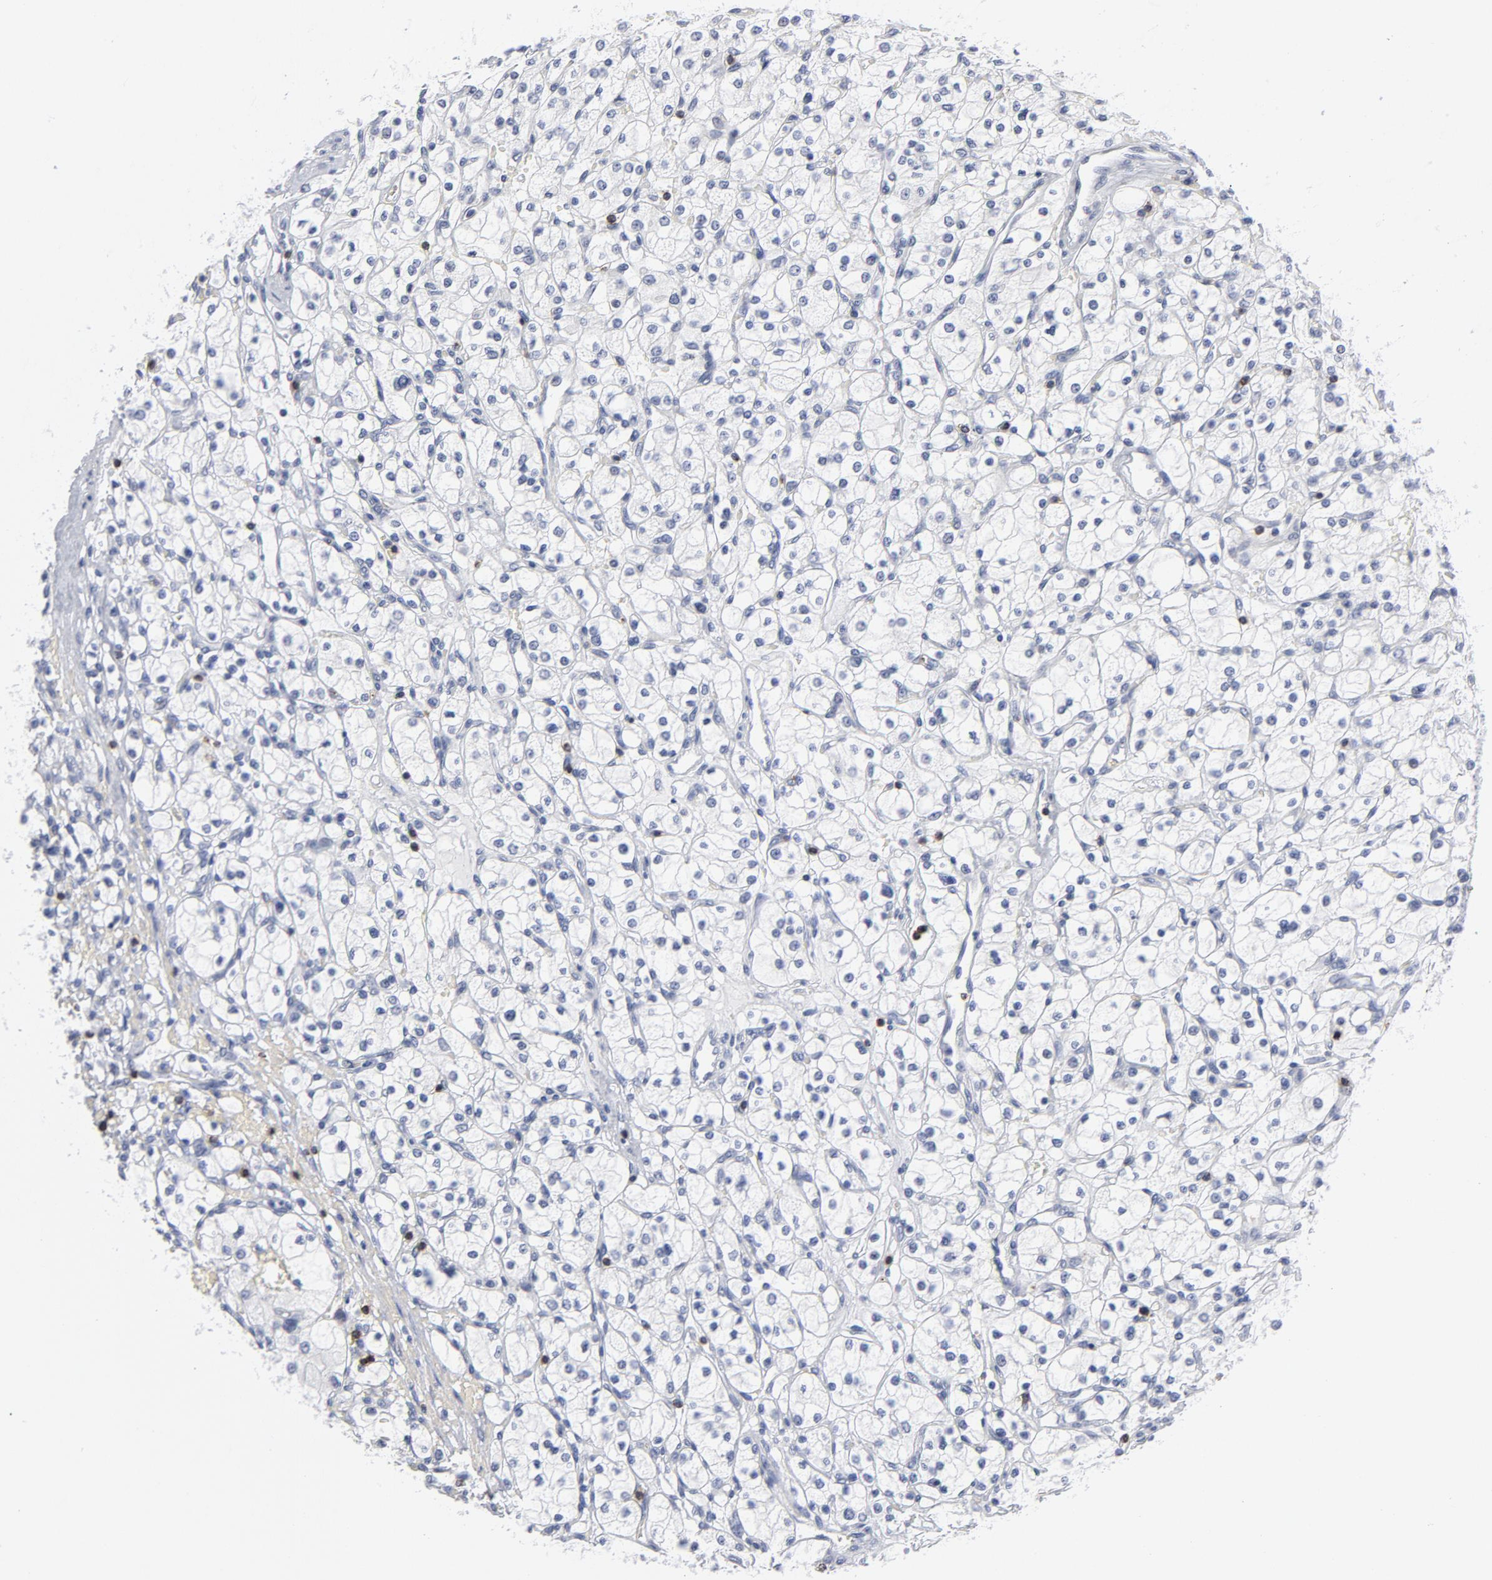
{"staining": {"intensity": "negative", "quantity": "none", "location": "none"}, "tissue": "renal cancer", "cell_type": "Tumor cells", "image_type": "cancer", "snomed": [{"axis": "morphology", "description": "Adenocarcinoma, NOS"}, {"axis": "topography", "description": "Kidney"}], "caption": "DAB immunohistochemical staining of human renal cancer (adenocarcinoma) shows no significant positivity in tumor cells.", "gene": "CD2", "patient": {"sex": "female", "age": 83}}